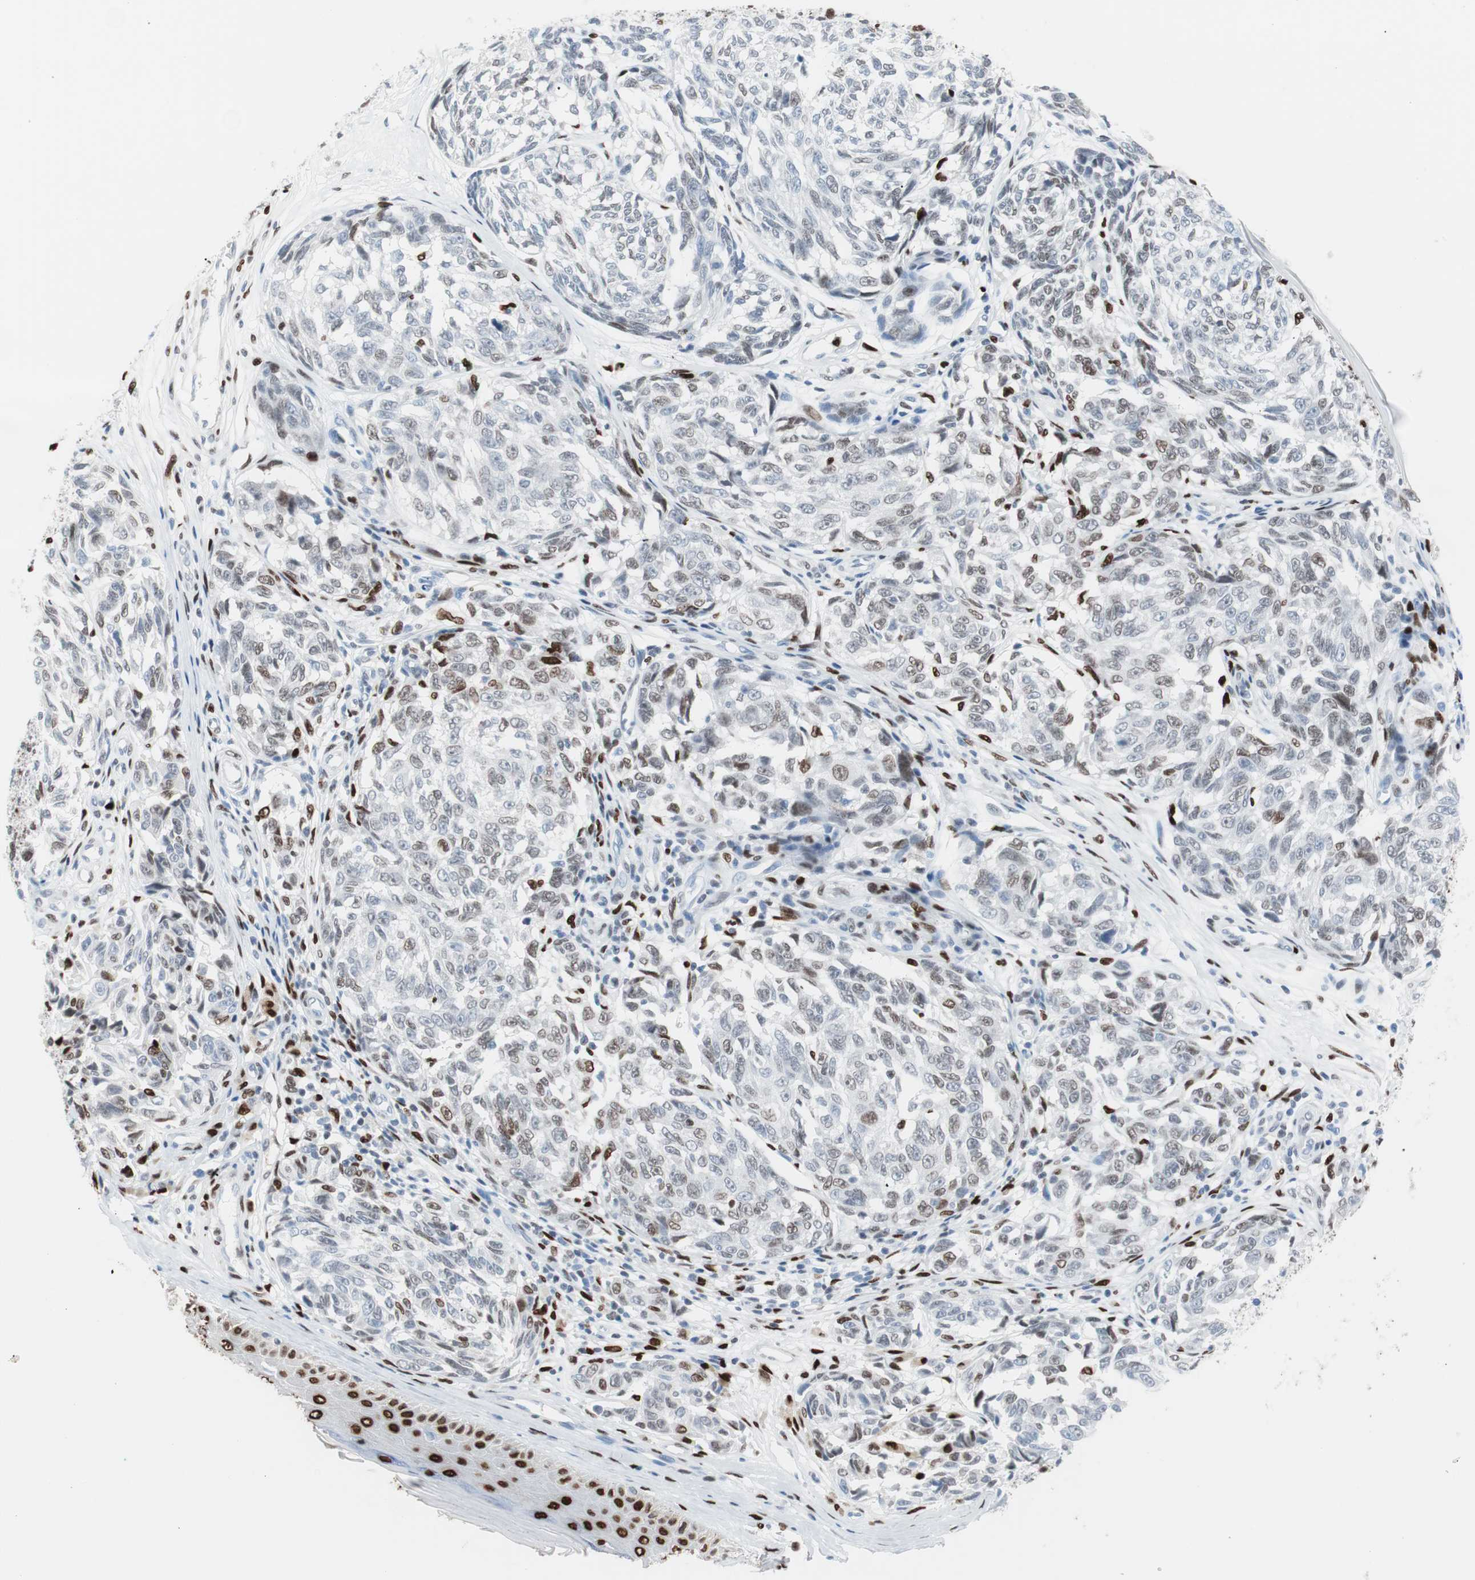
{"staining": {"intensity": "moderate", "quantity": ">75%", "location": "nuclear"}, "tissue": "melanoma", "cell_type": "Tumor cells", "image_type": "cancer", "snomed": [{"axis": "morphology", "description": "Malignant melanoma, NOS"}, {"axis": "topography", "description": "Skin"}], "caption": "Brown immunohistochemical staining in human malignant melanoma exhibits moderate nuclear expression in approximately >75% of tumor cells. The protein of interest is shown in brown color, while the nuclei are stained blue.", "gene": "CEBPB", "patient": {"sex": "female", "age": 64}}